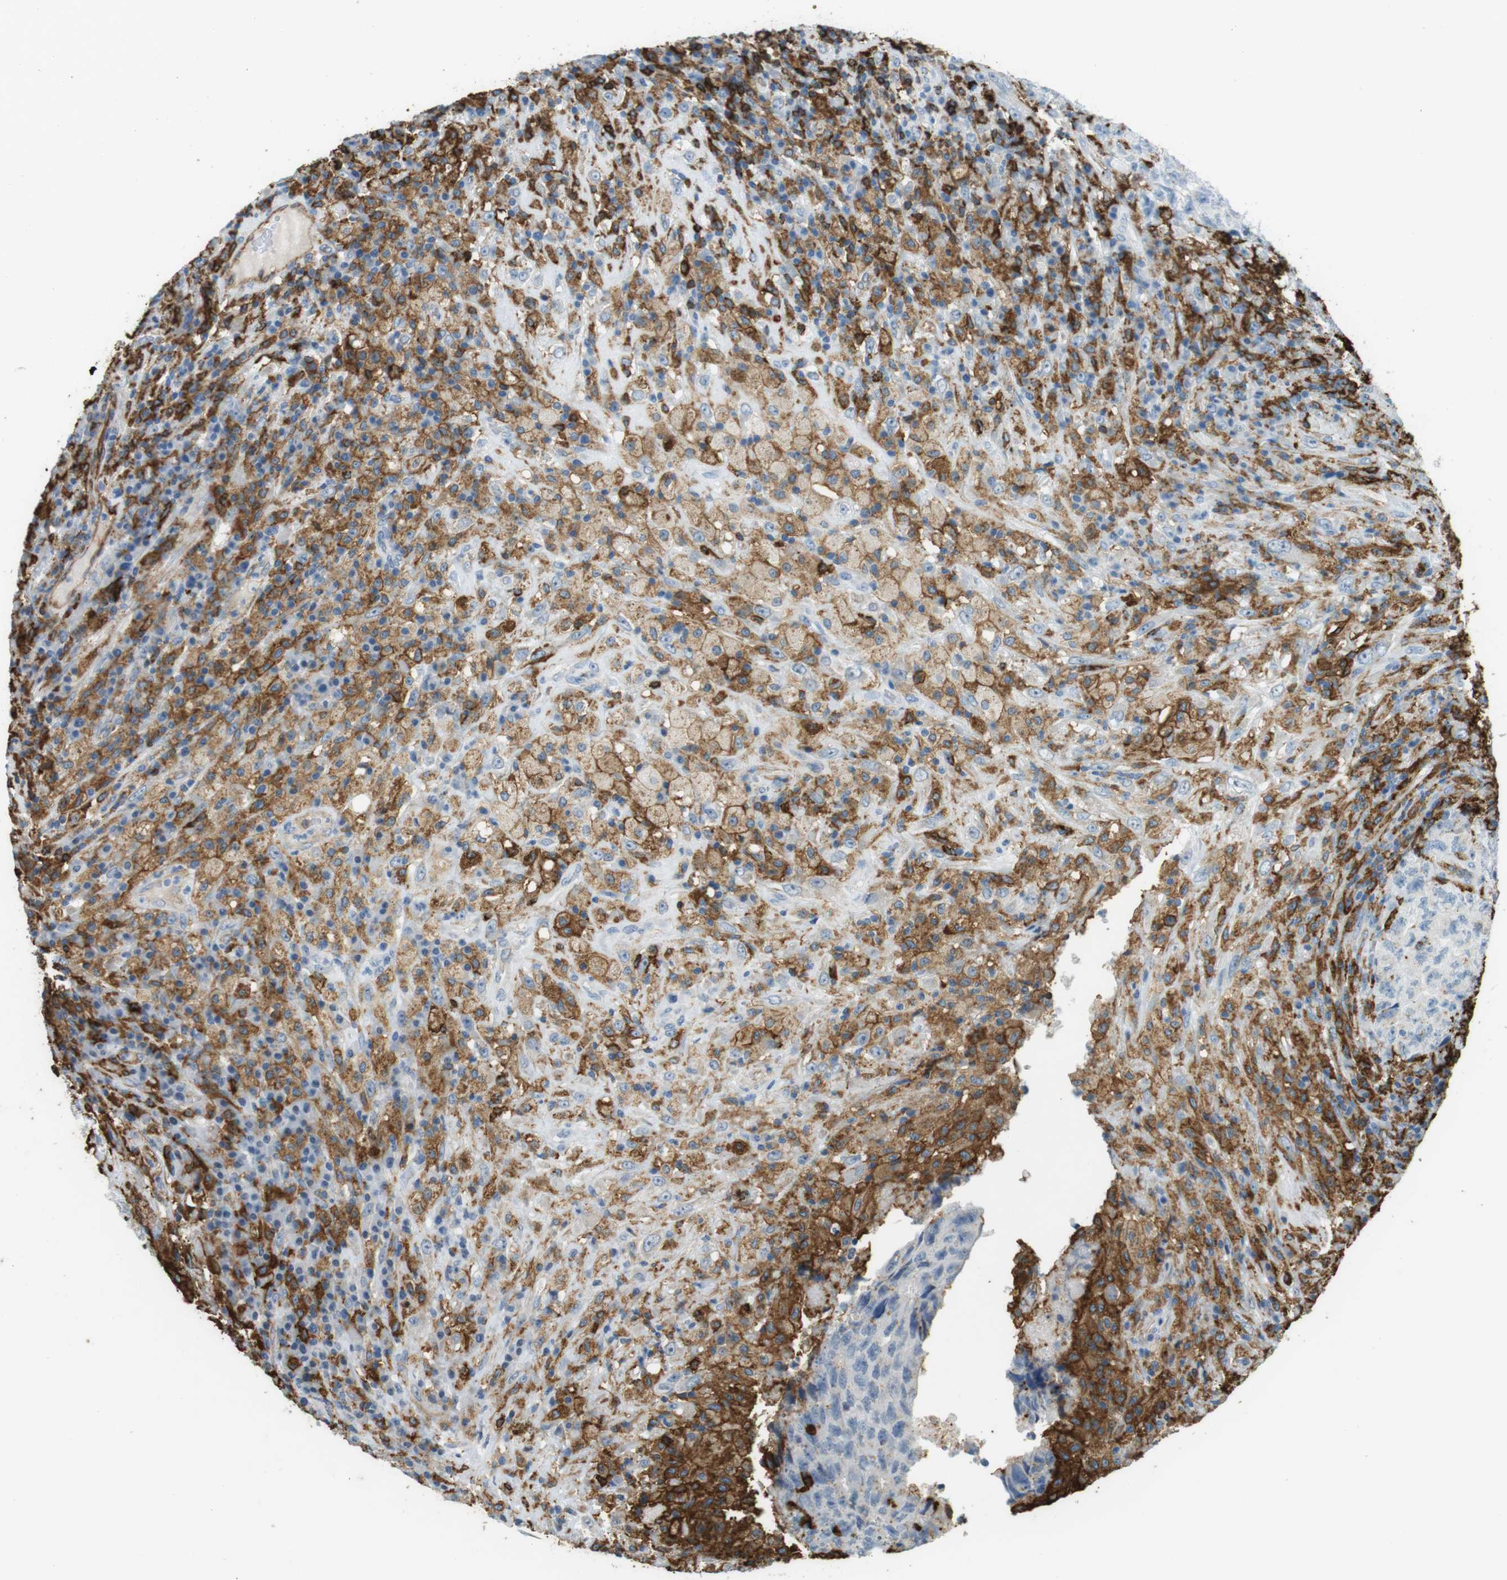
{"staining": {"intensity": "moderate", "quantity": ">75%", "location": "cytoplasmic/membranous"}, "tissue": "testis cancer", "cell_type": "Tumor cells", "image_type": "cancer", "snomed": [{"axis": "morphology", "description": "Necrosis, NOS"}, {"axis": "morphology", "description": "Carcinoma, Embryonal, NOS"}, {"axis": "topography", "description": "Testis"}], "caption": "An IHC photomicrograph of tumor tissue is shown. Protein staining in brown highlights moderate cytoplasmic/membranous positivity in testis cancer within tumor cells.", "gene": "HLA-DRA", "patient": {"sex": "male", "age": 19}}